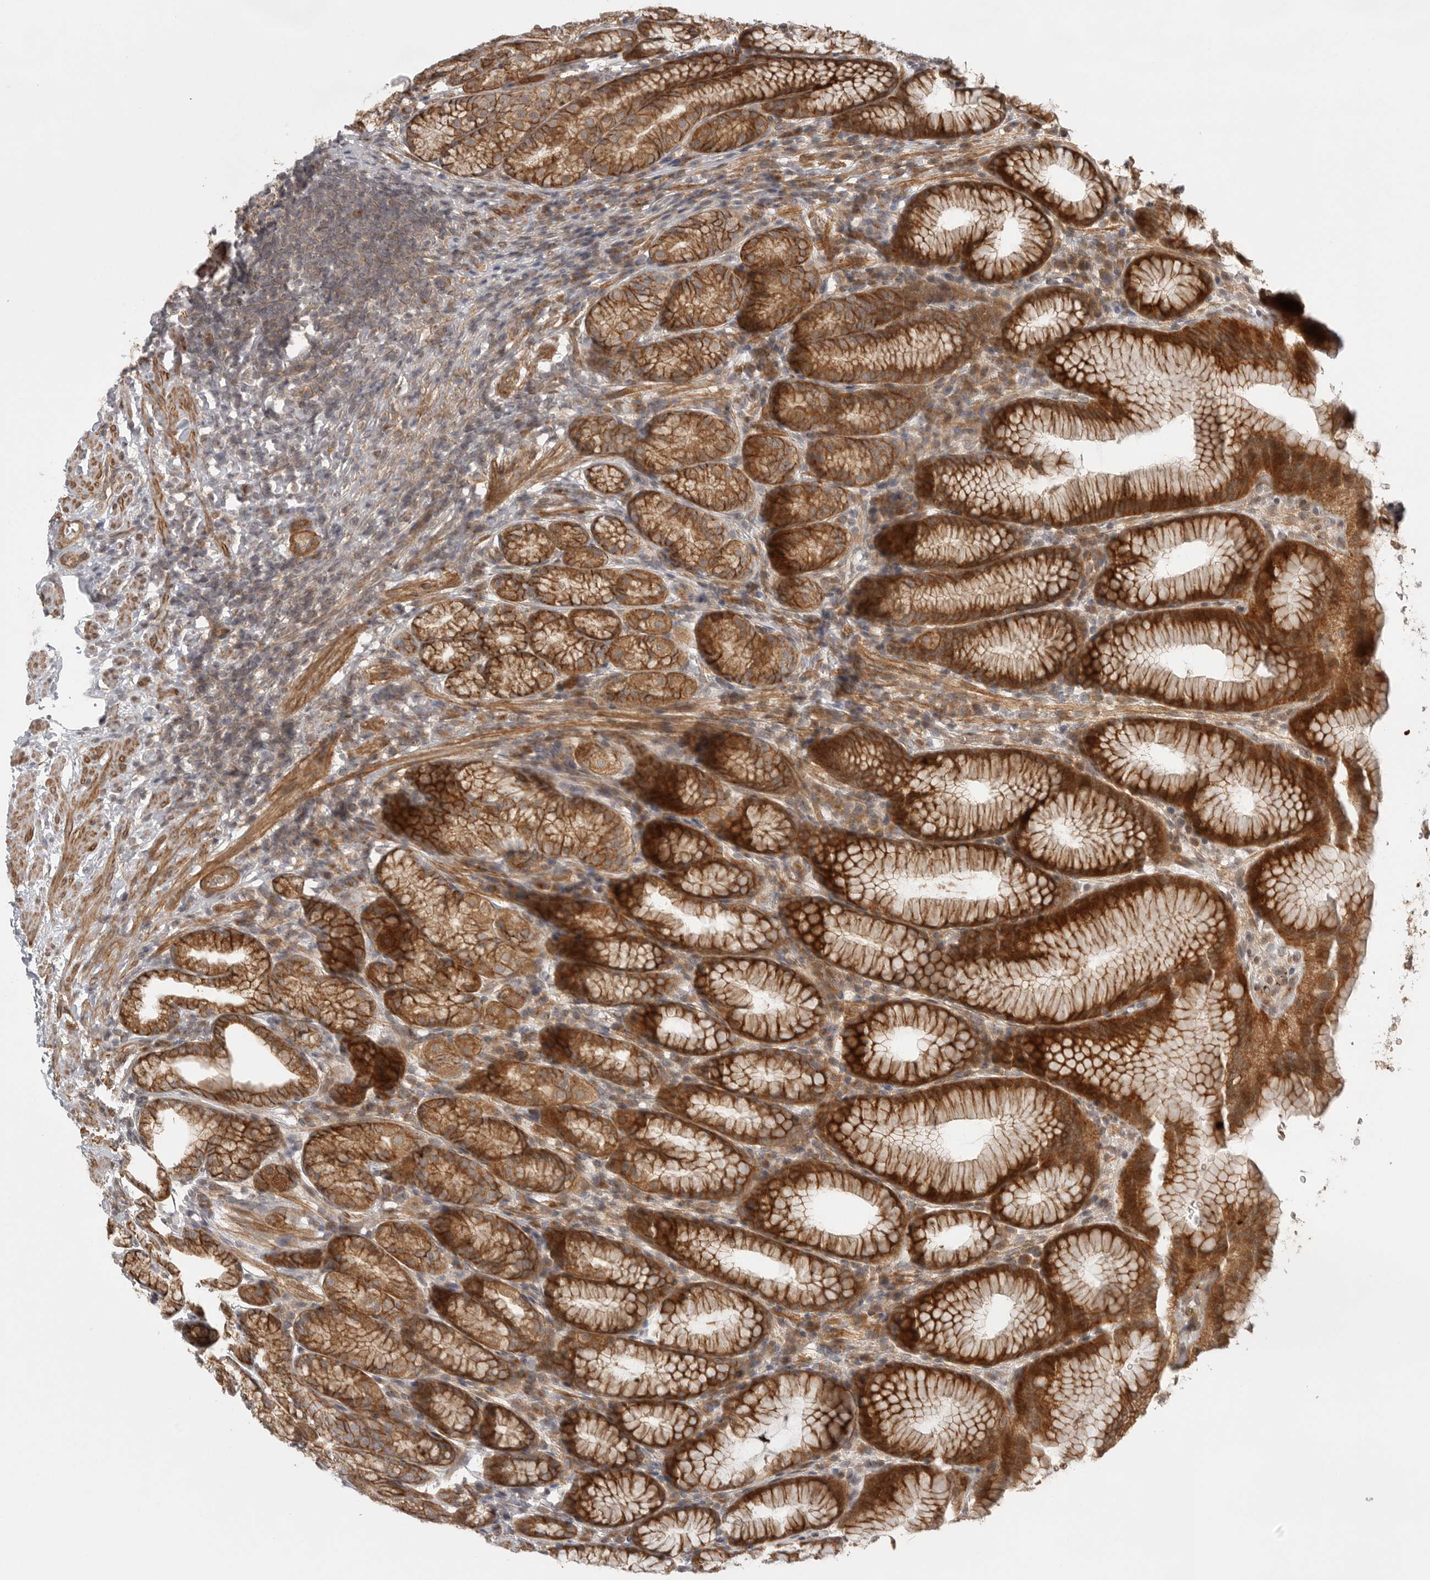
{"staining": {"intensity": "strong", "quantity": ">75%", "location": "cytoplasmic/membranous,nuclear"}, "tissue": "stomach", "cell_type": "Glandular cells", "image_type": "normal", "snomed": [{"axis": "morphology", "description": "Normal tissue, NOS"}, {"axis": "topography", "description": "Stomach"}], "caption": "Glandular cells reveal high levels of strong cytoplasmic/membranous,nuclear positivity in about >75% of cells in normal human stomach. The protein of interest is stained brown, and the nuclei are stained in blue (DAB (3,3'-diaminobenzidine) IHC with brightfield microscopy, high magnification).", "gene": "CCPG1", "patient": {"sex": "male", "age": 42}}